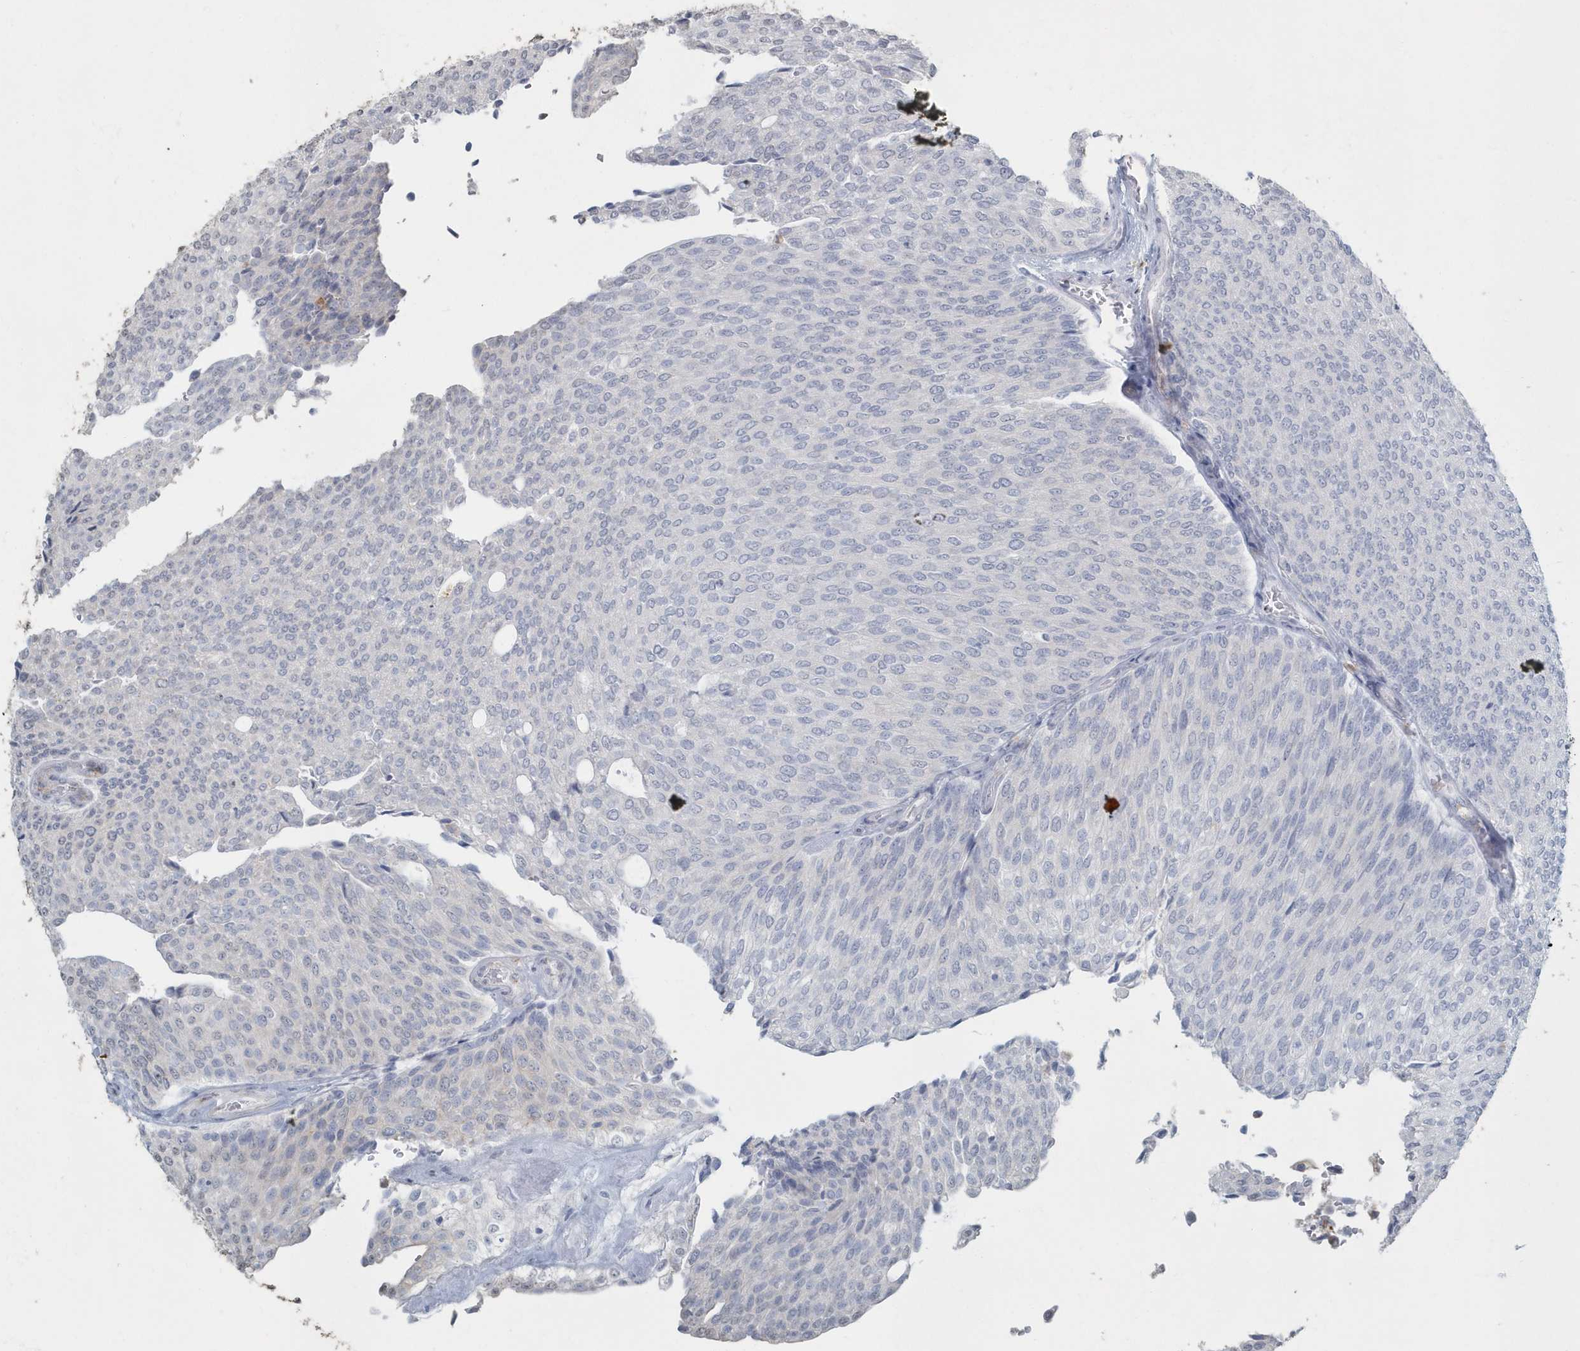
{"staining": {"intensity": "negative", "quantity": "none", "location": "none"}, "tissue": "urothelial cancer", "cell_type": "Tumor cells", "image_type": "cancer", "snomed": [{"axis": "morphology", "description": "Urothelial carcinoma, Low grade"}, {"axis": "topography", "description": "Urinary bladder"}], "caption": "The histopathology image shows no staining of tumor cells in urothelial cancer. (DAB (3,3'-diaminobenzidine) IHC, high magnification).", "gene": "MYOT", "patient": {"sex": "female", "age": 79}}